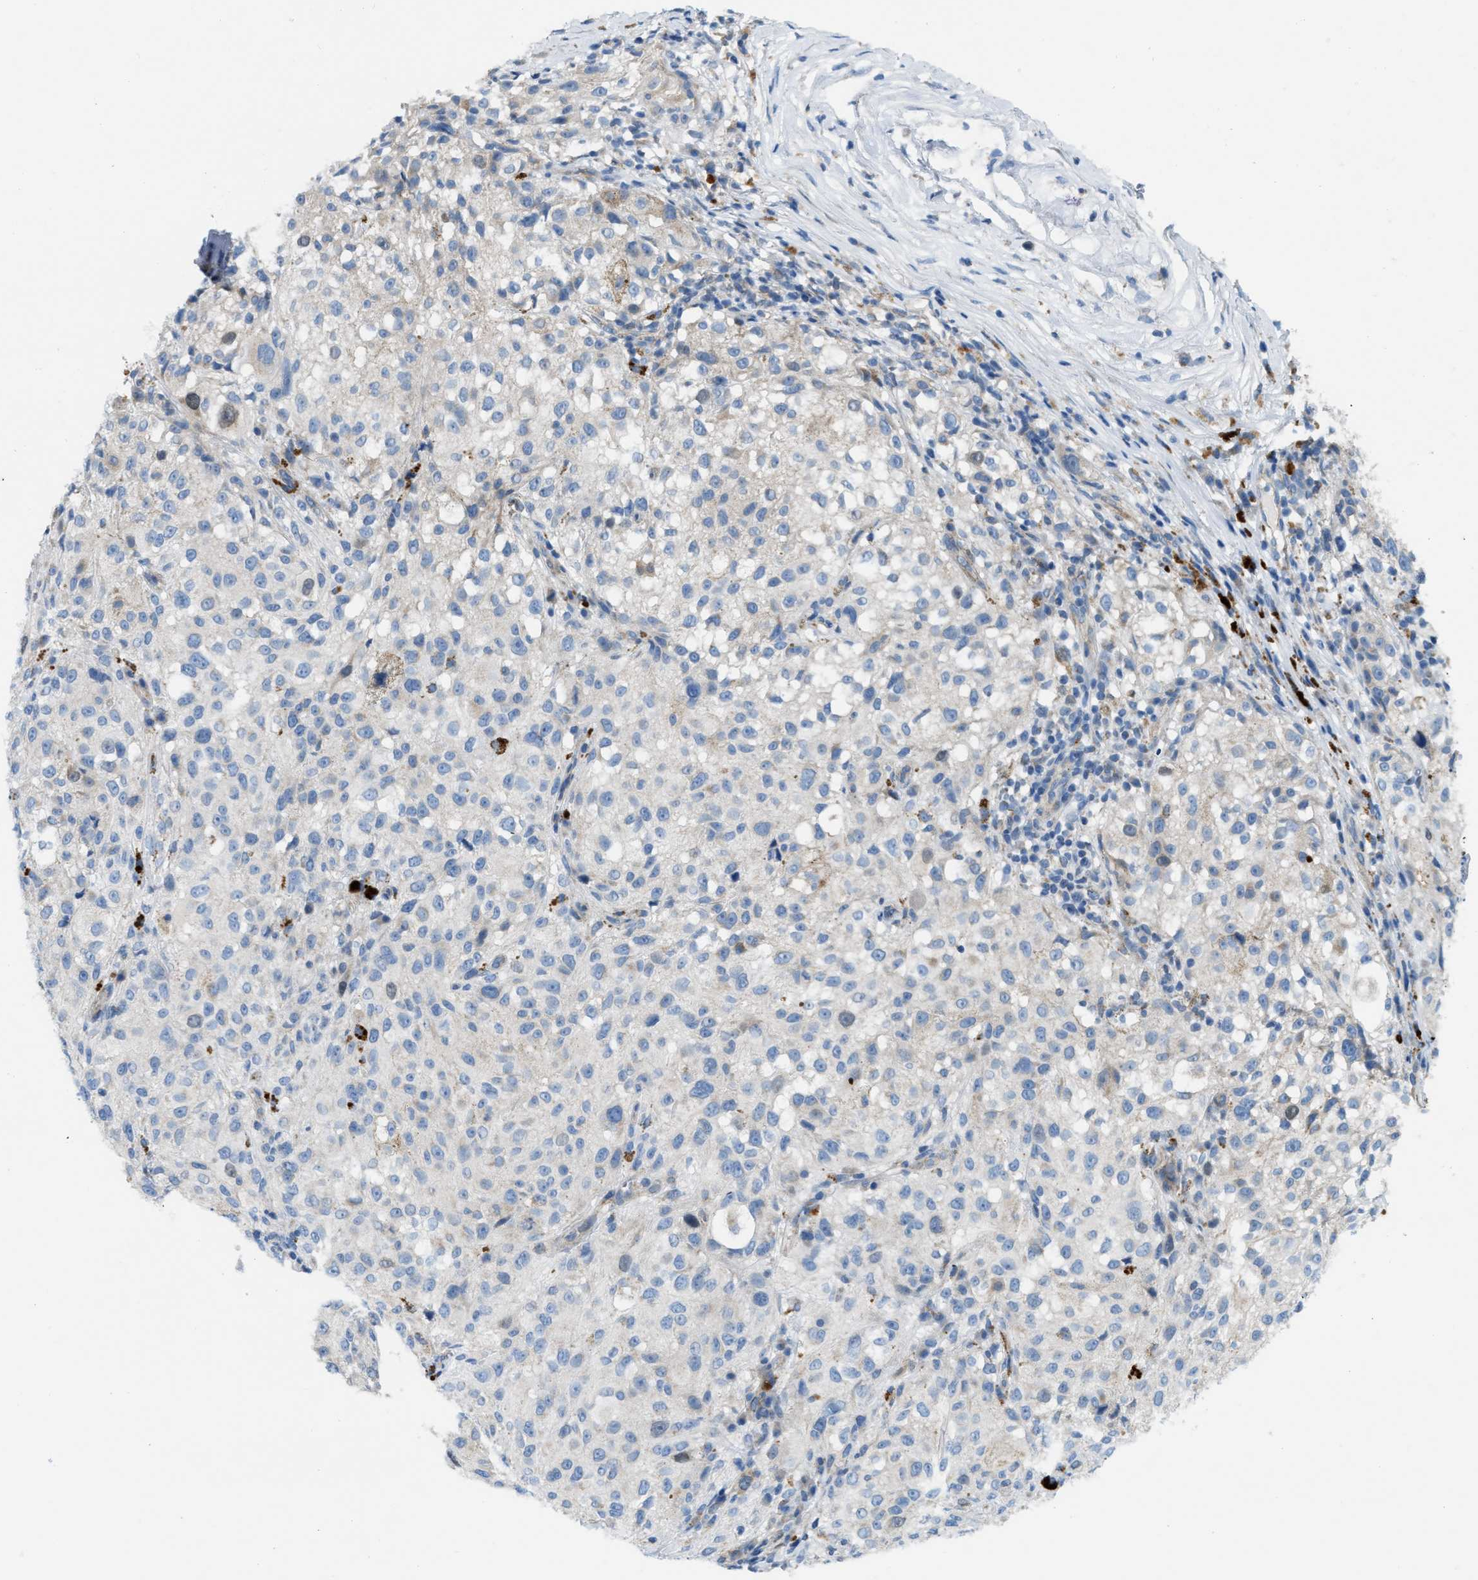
{"staining": {"intensity": "negative", "quantity": "none", "location": "none"}, "tissue": "melanoma", "cell_type": "Tumor cells", "image_type": "cancer", "snomed": [{"axis": "morphology", "description": "Necrosis, NOS"}, {"axis": "morphology", "description": "Malignant melanoma, NOS"}, {"axis": "topography", "description": "Skin"}], "caption": "The photomicrograph demonstrates no staining of tumor cells in melanoma.", "gene": "JADE1", "patient": {"sex": "female", "age": 87}}